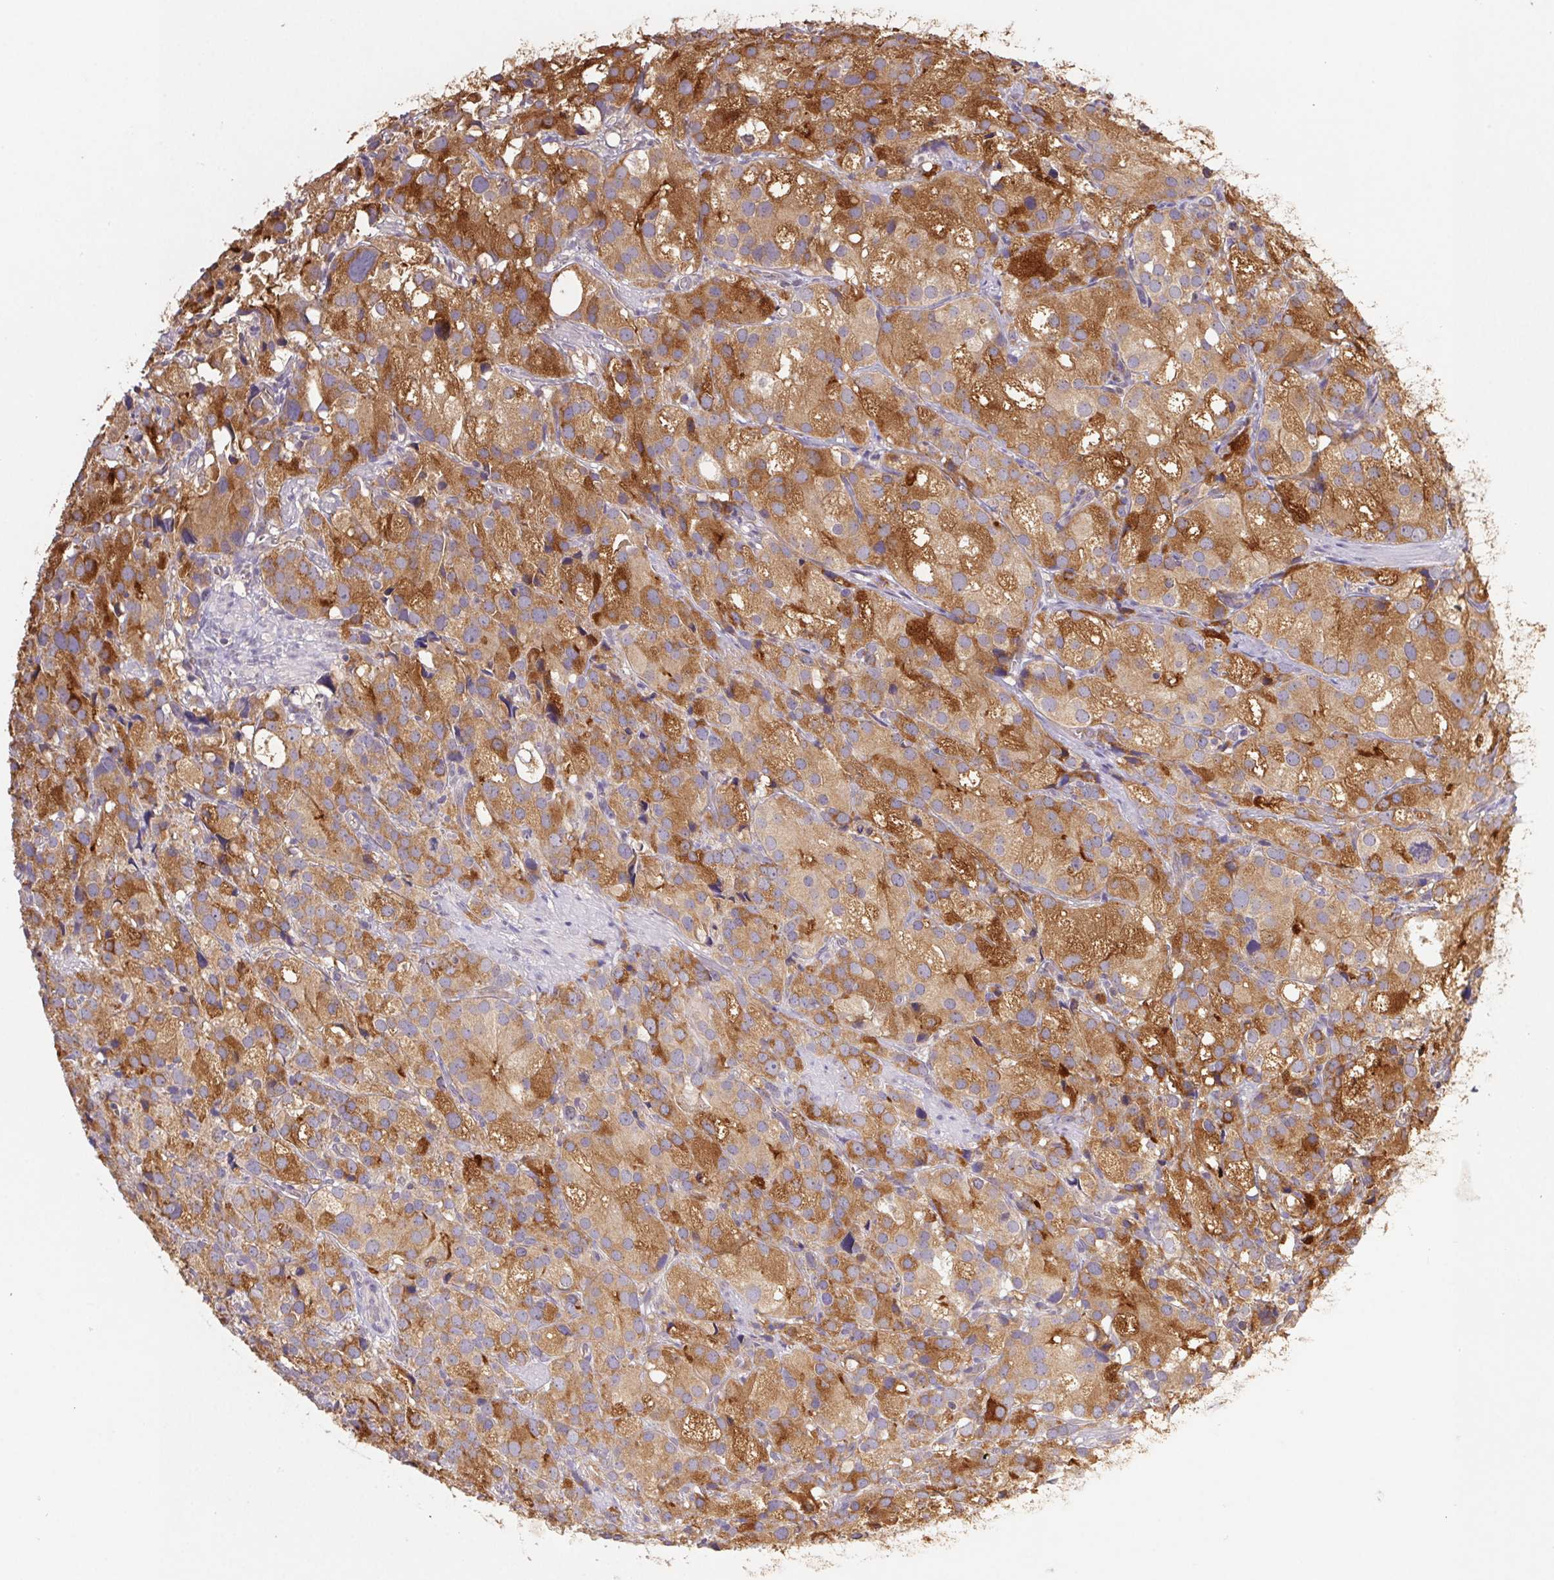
{"staining": {"intensity": "strong", "quantity": ">75%", "location": "cytoplasmic/membranous"}, "tissue": "prostate cancer", "cell_type": "Tumor cells", "image_type": "cancer", "snomed": [{"axis": "morphology", "description": "Adenocarcinoma, High grade"}, {"axis": "topography", "description": "Prostate"}], "caption": "This micrograph displays immunohistochemistry (IHC) staining of adenocarcinoma (high-grade) (prostate), with high strong cytoplasmic/membranous expression in about >75% of tumor cells.", "gene": "RAB11A", "patient": {"sex": "male", "age": 86}}